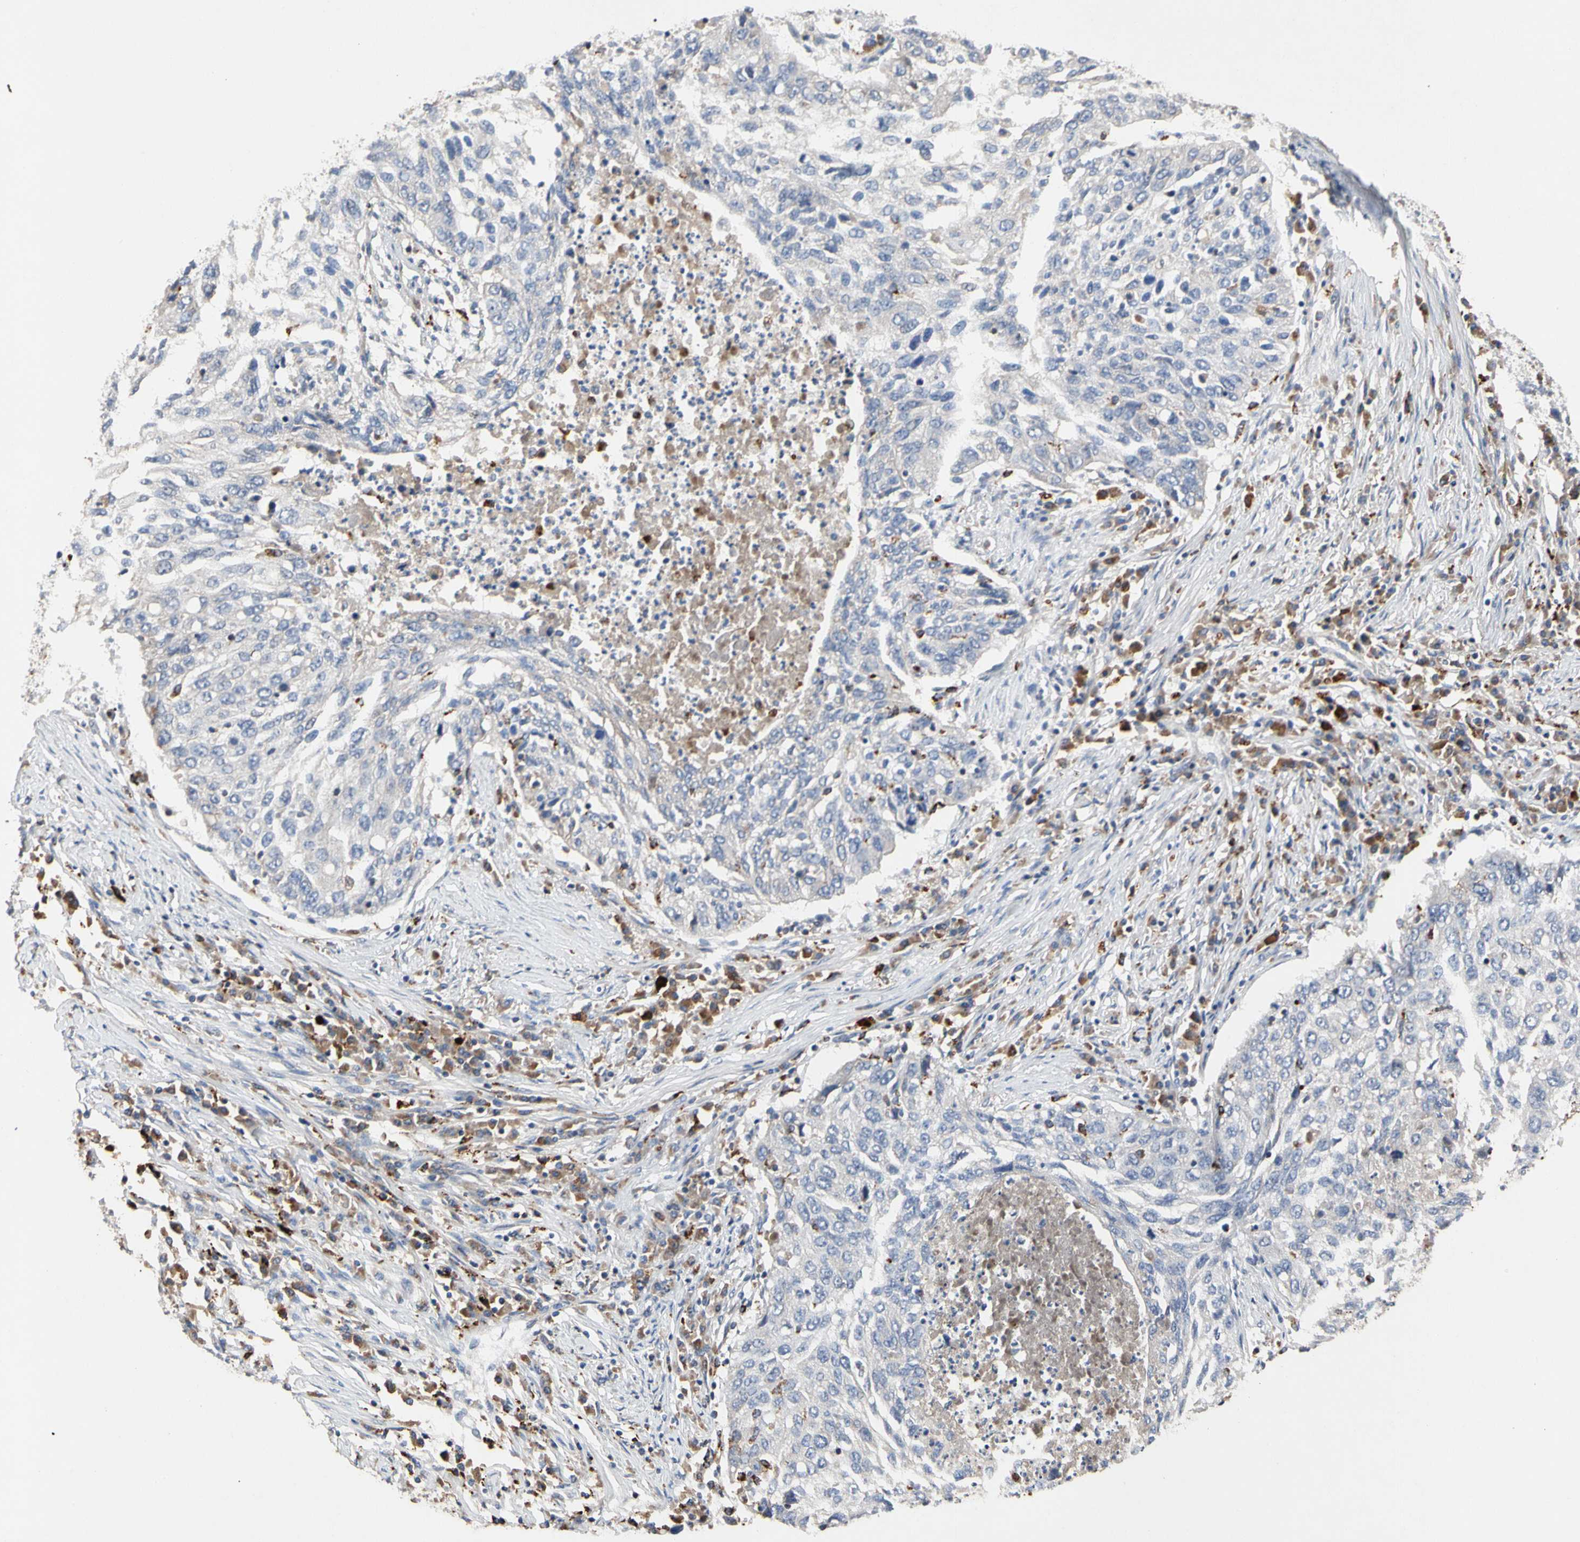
{"staining": {"intensity": "negative", "quantity": "none", "location": "none"}, "tissue": "lung cancer", "cell_type": "Tumor cells", "image_type": "cancer", "snomed": [{"axis": "morphology", "description": "Squamous cell carcinoma, NOS"}, {"axis": "topography", "description": "Lung"}], "caption": "The micrograph displays no staining of tumor cells in lung squamous cell carcinoma. (Immunohistochemistry (ihc), brightfield microscopy, high magnification).", "gene": "ADA2", "patient": {"sex": "female", "age": 63}}